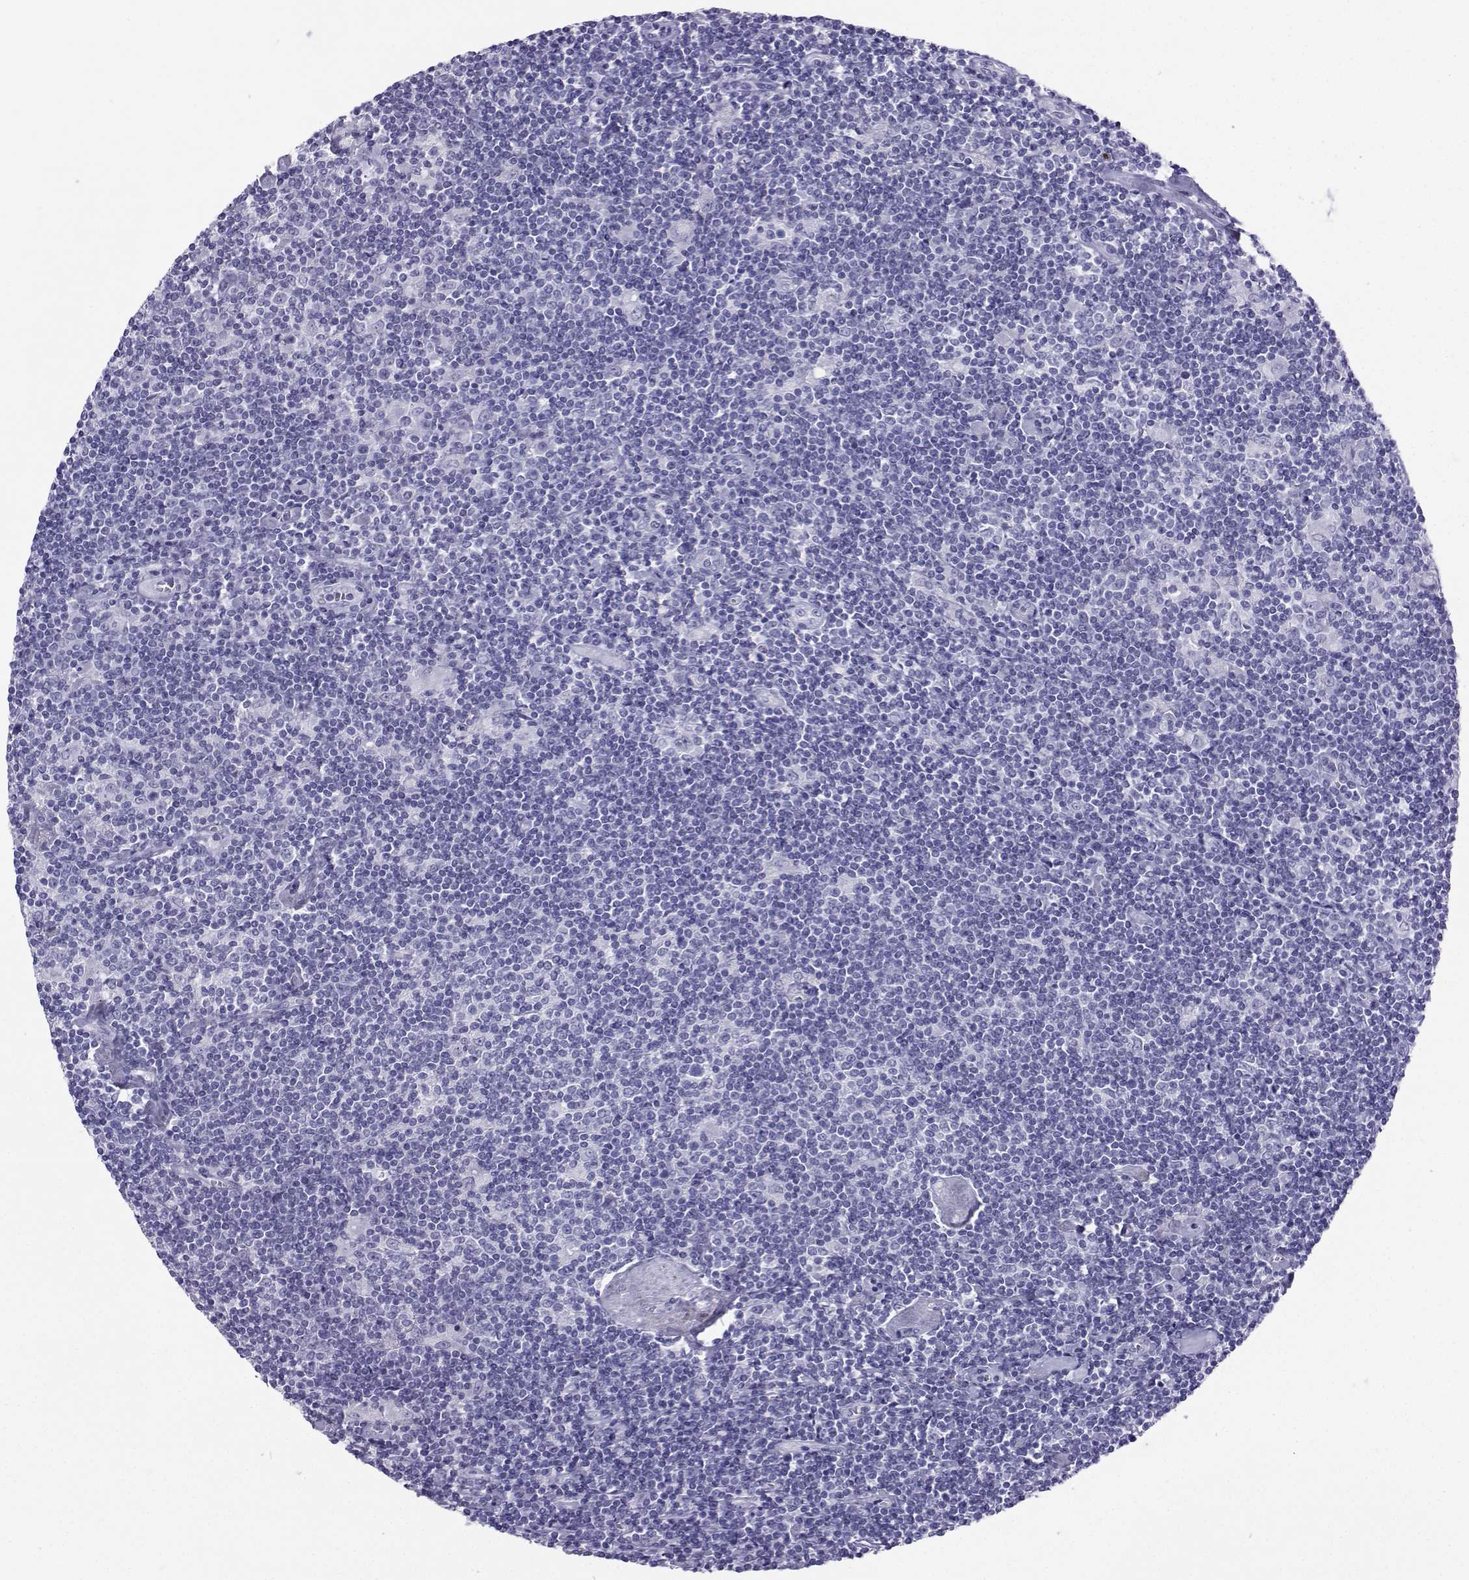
{"staining": {"intensity": "negative", "quantity": "none", "location": "none"}, "tissue": "lymphoma", "cell_type": "Tumor cells", "image_type": "cancer", "snomed": [{"axis": "morphology", "description": "Hodgkin's disease, NOS"}, {"axis": "topography", "description": "Lymph node"}], "caption": "Photomicrograph shows no protein expression in tumor cells of lymphoma tissue.", "gene": "LORICRIN", "patient": {"sex": "male", "age": 40}}